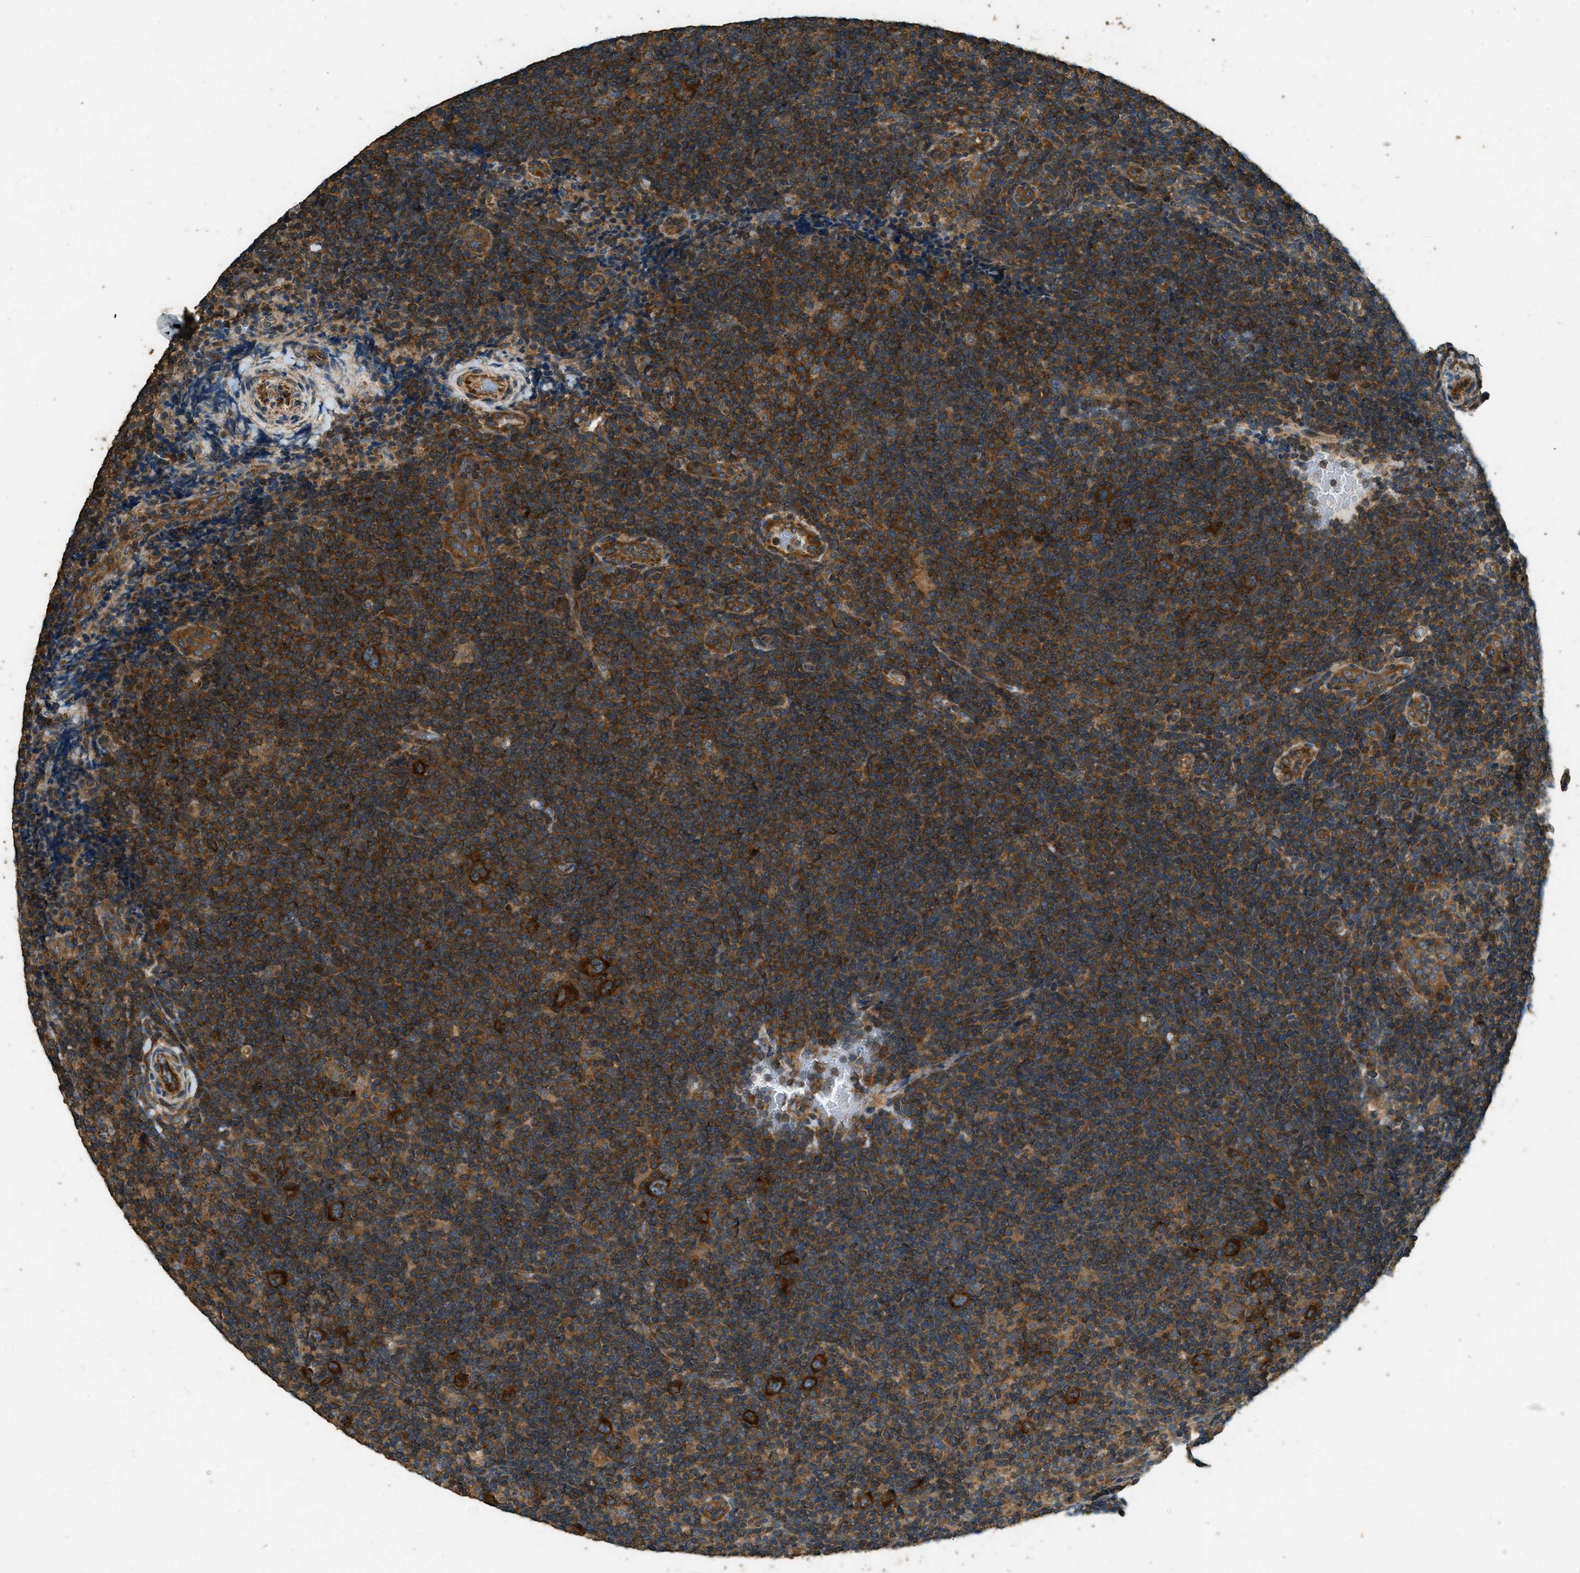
{"staining": {"intensity": "strong", "quantity": ">75%", "location": "cytoplasmic/membranous"}, "tissue": "lymphoma", "cell_type": "Tumor cells", "image_type": "cancer", "snomed": [{"axis": "morphology", "description": "Hodgkin's disease, NOS"}, {"axis": "topography", "description": "Lymph node"}], "caption": "This photomicrograph demonstrates lymphoma stained with IHC to label a protein in brown. The cytoplasmic/membranous of tumor cells show strong positivity for the protein. Nuclei are counter-stained blue.", "gene": "MARS1", "patient": {"sex": "female", "age": 57}}